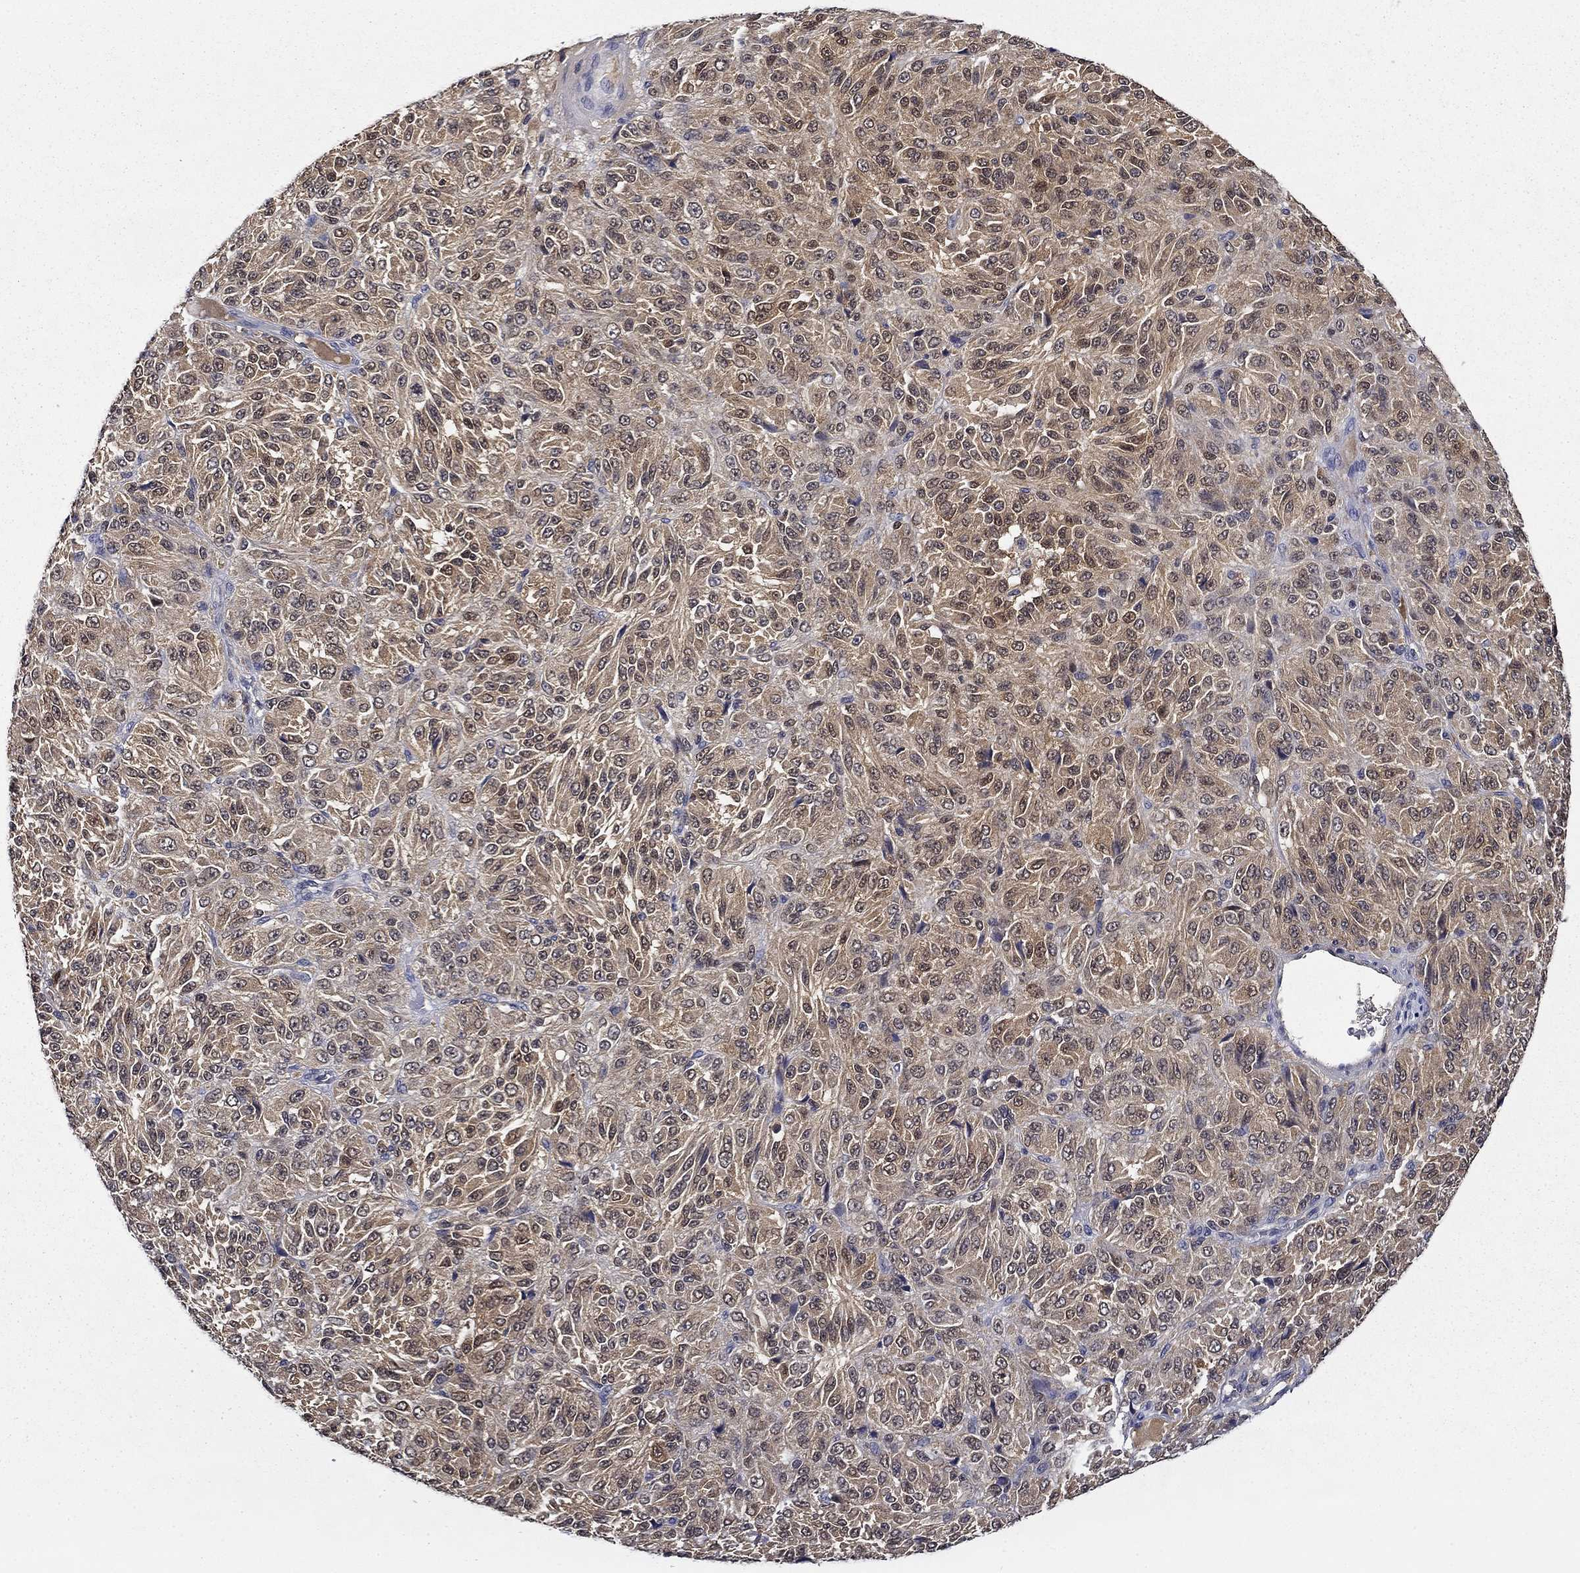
{"staining": {"intensity": "weak", "quantity": "<25%", "location": "cytoplasmic/membranous,nuclear"}, "tissue": "melanoma", "cell_type": "Tumor cells", "image_type": "cancer", "snomed": [{"axis": "morphology", "description": "Malignant melanoma, Metastatic site"}, {"axis": "topography", "description": "Brain"}], "caption": "Immunohistochemical staining of melanoma displays no significant staining in tumor cells.", "gene": "DDTL", "patient": {"sex": "female", "age": 56}}